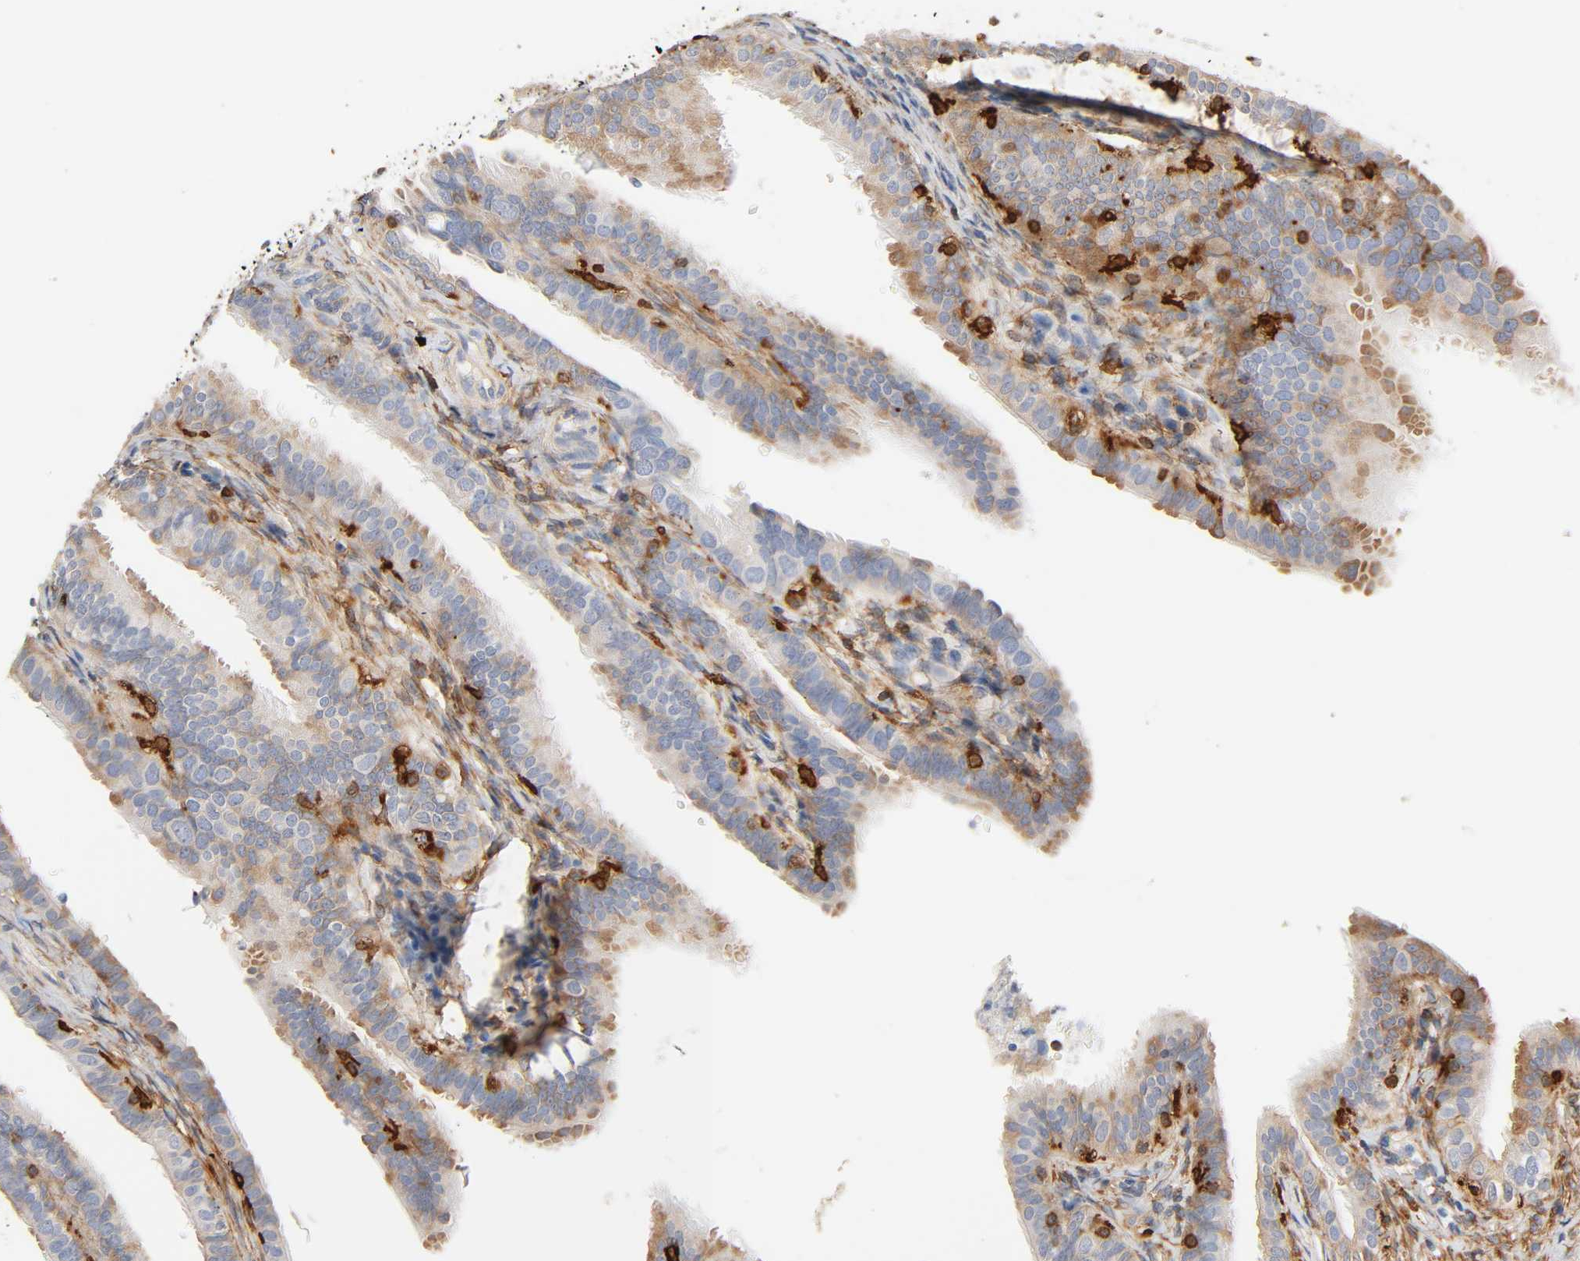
{"staining": {"intensity": "moderate", "quantity": ">75%", "location": "cytoplasmic/membranous"}, "tissue": "fallopian tube", "cell_type": "Glandular cells", "image_type": "normal", "snomed": [{"axis": "morphology", "description": "Normal tissue, NOS"}, {"axis": "morphology", "description": "Dermoid, NOS"}, {"axis": "topography", "description": "Fallopian tube"}], "caption": "Immunohistochemical staining of normal human fallopian tube reveals moderate cytoplasmic/membranous protein staining in about >75% of glandular cells. Immunohistochemistry (ihc) stains the protein in brown and the nuclei are stained blue.", "gene": "BIN1", "patient": {"sex": "female", "age": 33}}